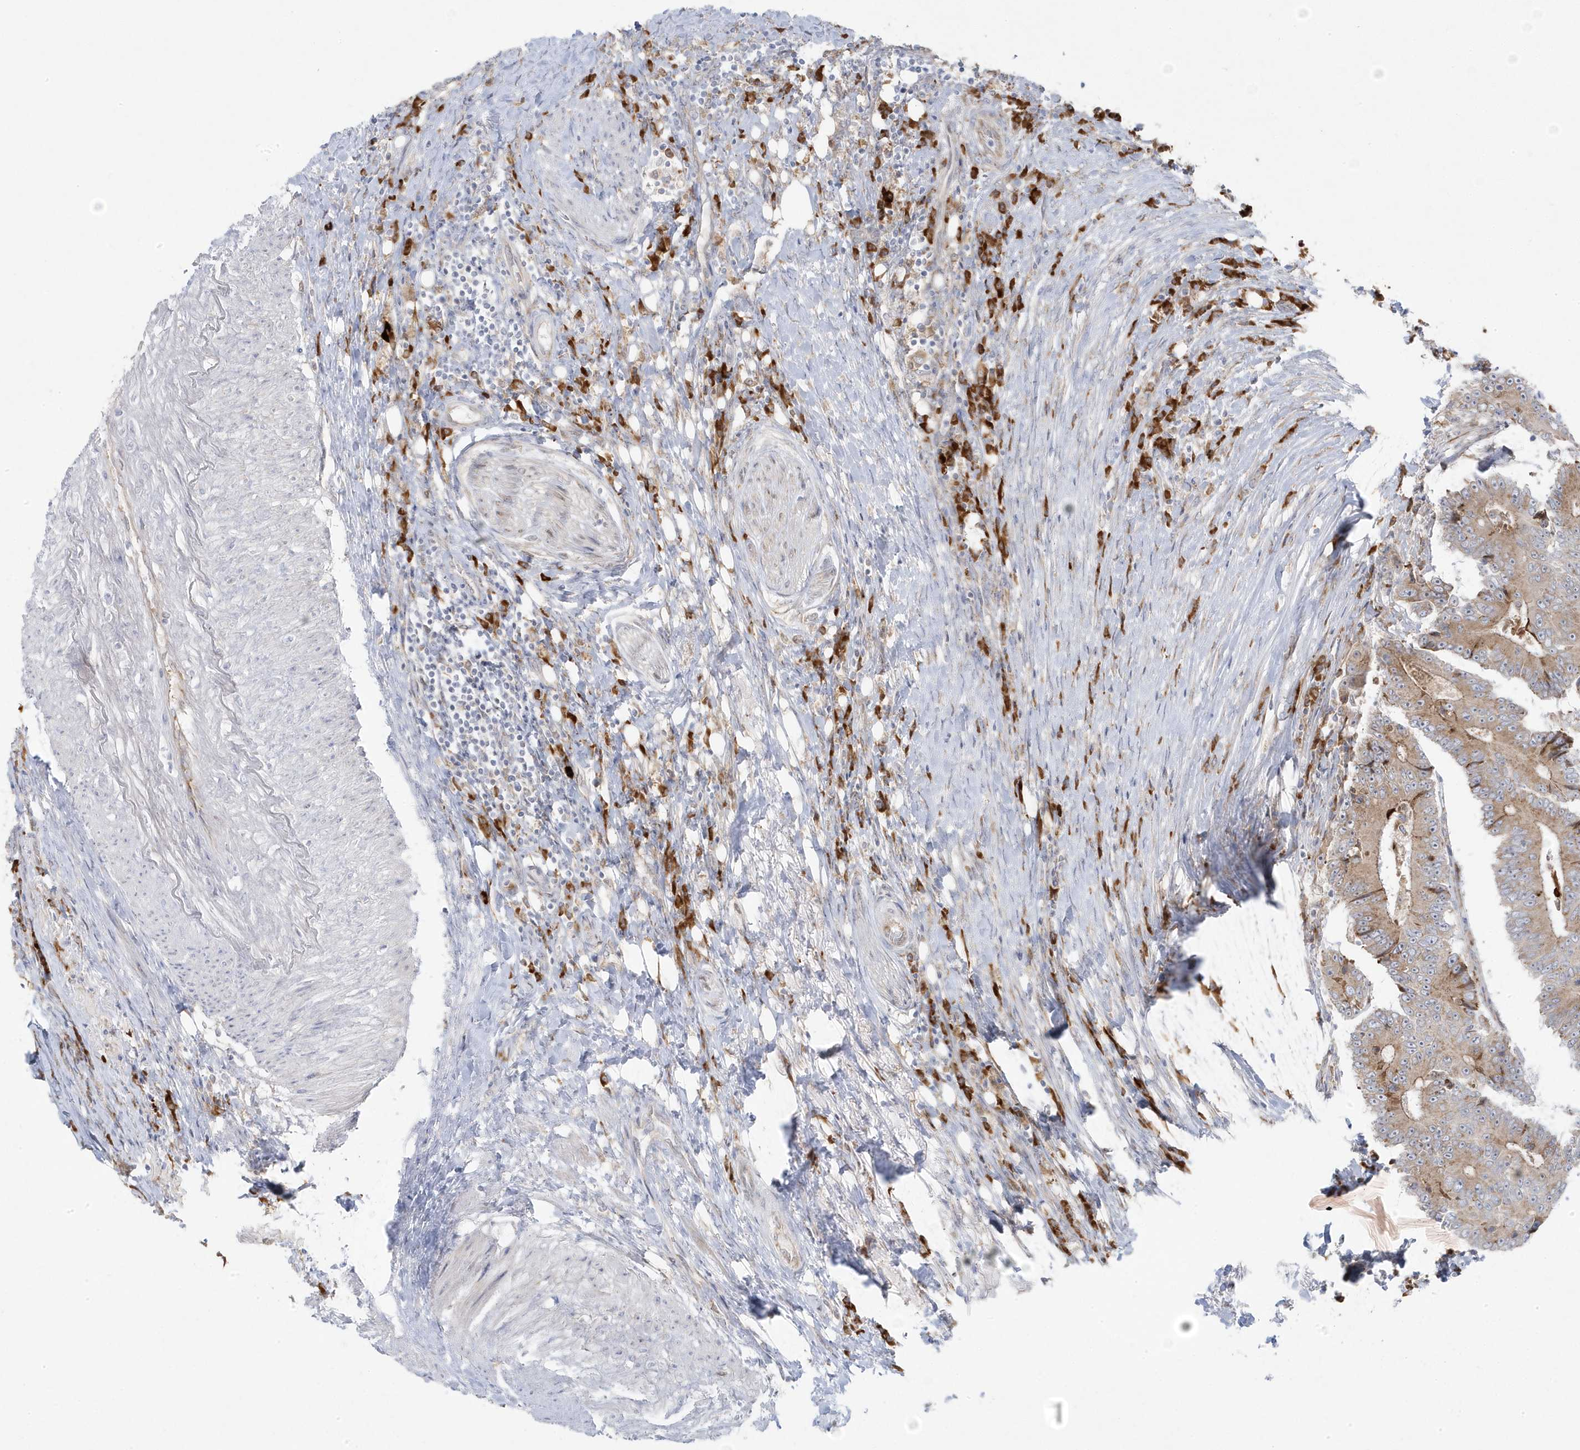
{"staining": {"intensity": "weak", "quantity": ">75%", "location": "cytoplasmic/membranous"}, "tissue": "colorectal cancer", "cell_type": "Tumor cells", "image_type": "cancer", "snomed": [{"axis": "morphology", "description": "Adenocarcinoma, NOS"}, {"axis": "topography", "description": "Colon"}], "caption": "A brown stain highlights weak cytoplasmic/membranous staining of a protein in human adenocarcinoma (colorectal) tumor cells.", "gene": "ZNF654", "patient": {"sex": "male", "age": 83}}